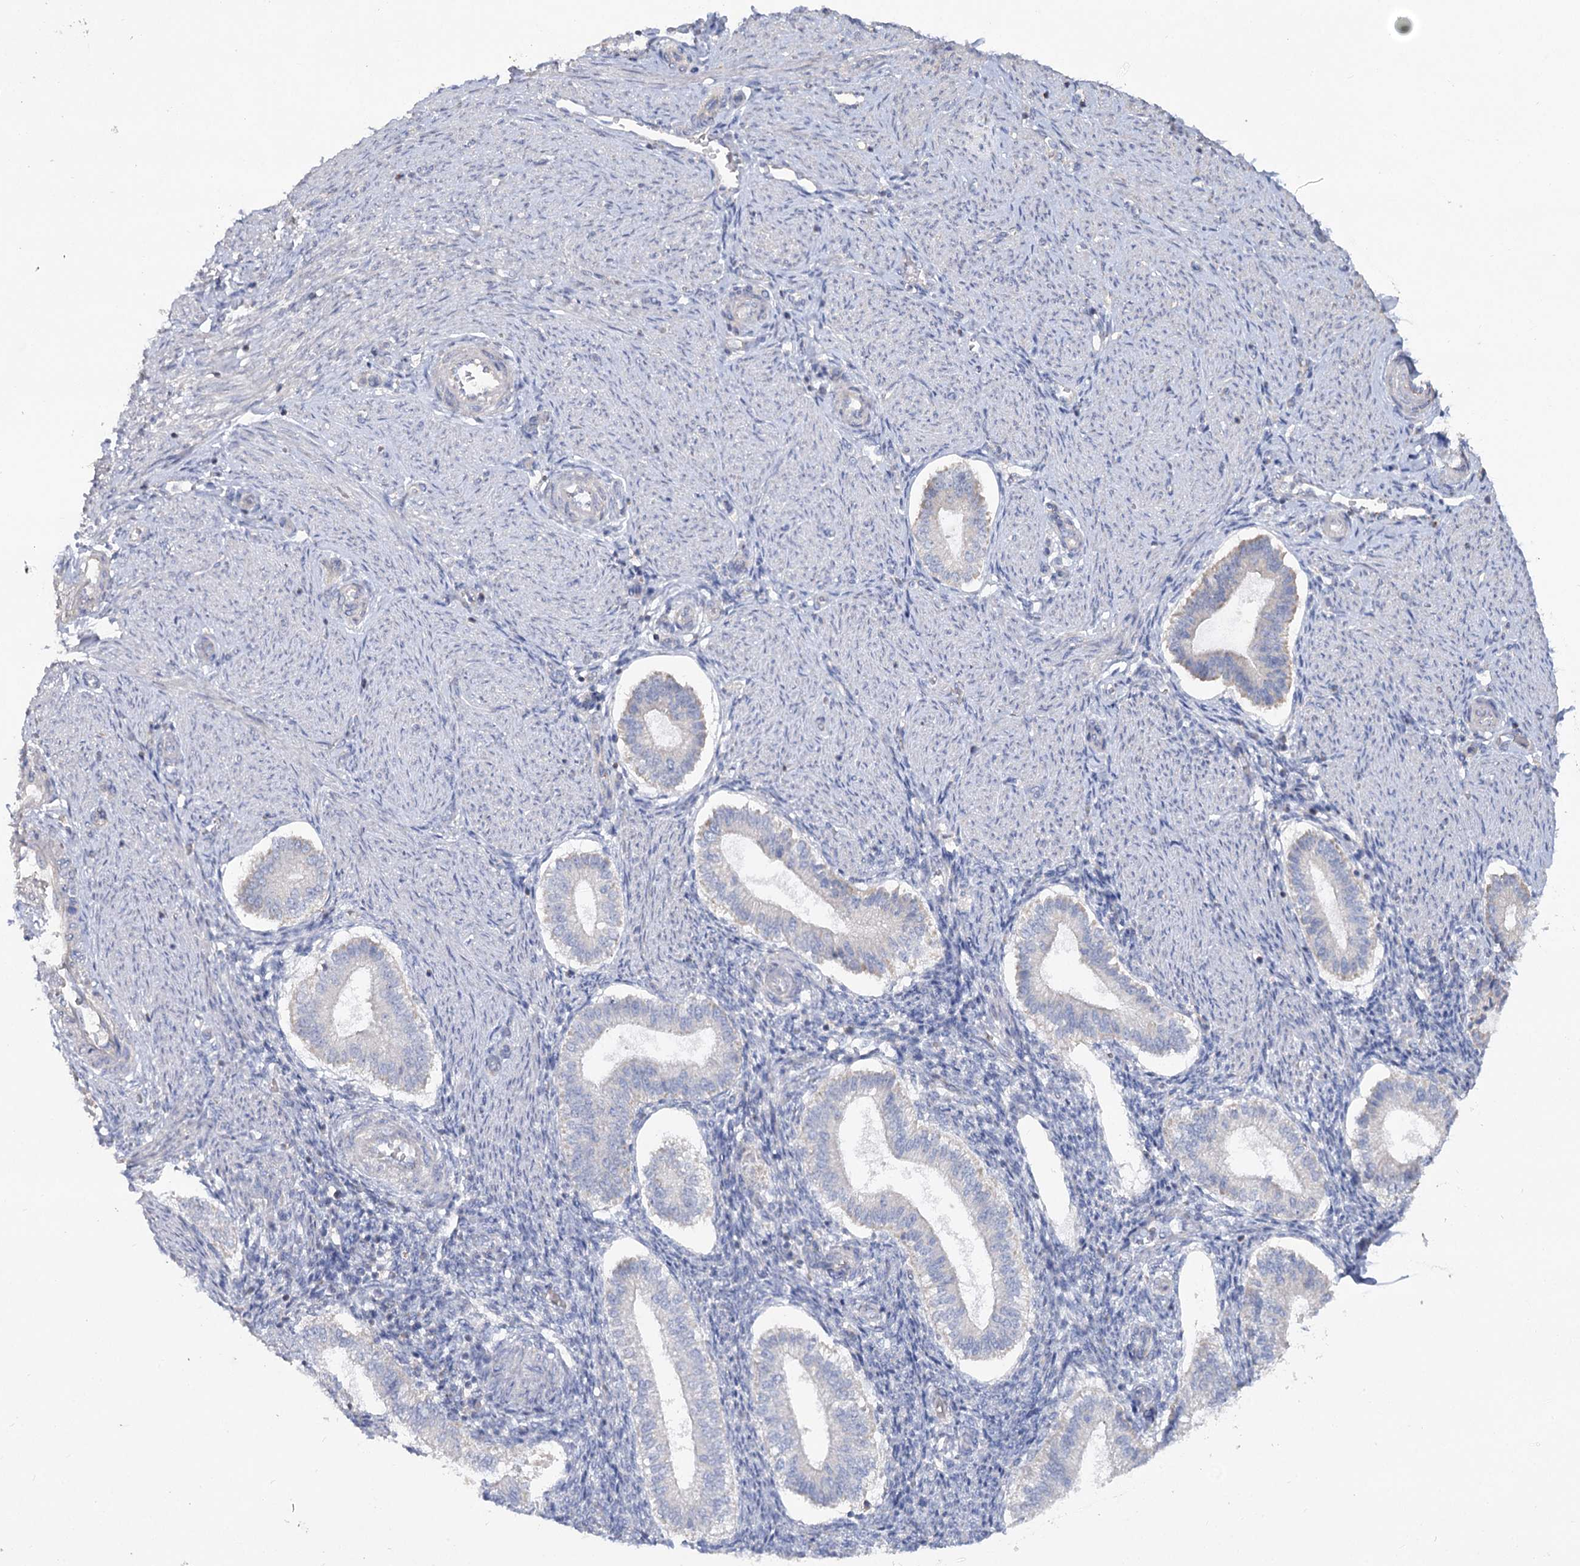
{"staining": {"intensity": "negative", "quantity": "none", "location": "none"}, "tissue": "endometrium", "cell_type": "Cells in endometrial stroma", "image_type": "normal", "snomed": [{"axis": "morphology", "description": "Normal tissue, NOS"}, {"axis": "topography", "description": "Endometrium"}], "caption": "Endometrium was stained to show a protein in brown. There is no significant expression in cells in endometrial stroma. Brightfield microscopy of IHC stained with DAB (brown) and hematoxylin (blue), captured at high magnification.", "gene": "TMEM187", "patient": {"sex": "female", "age": 25}}